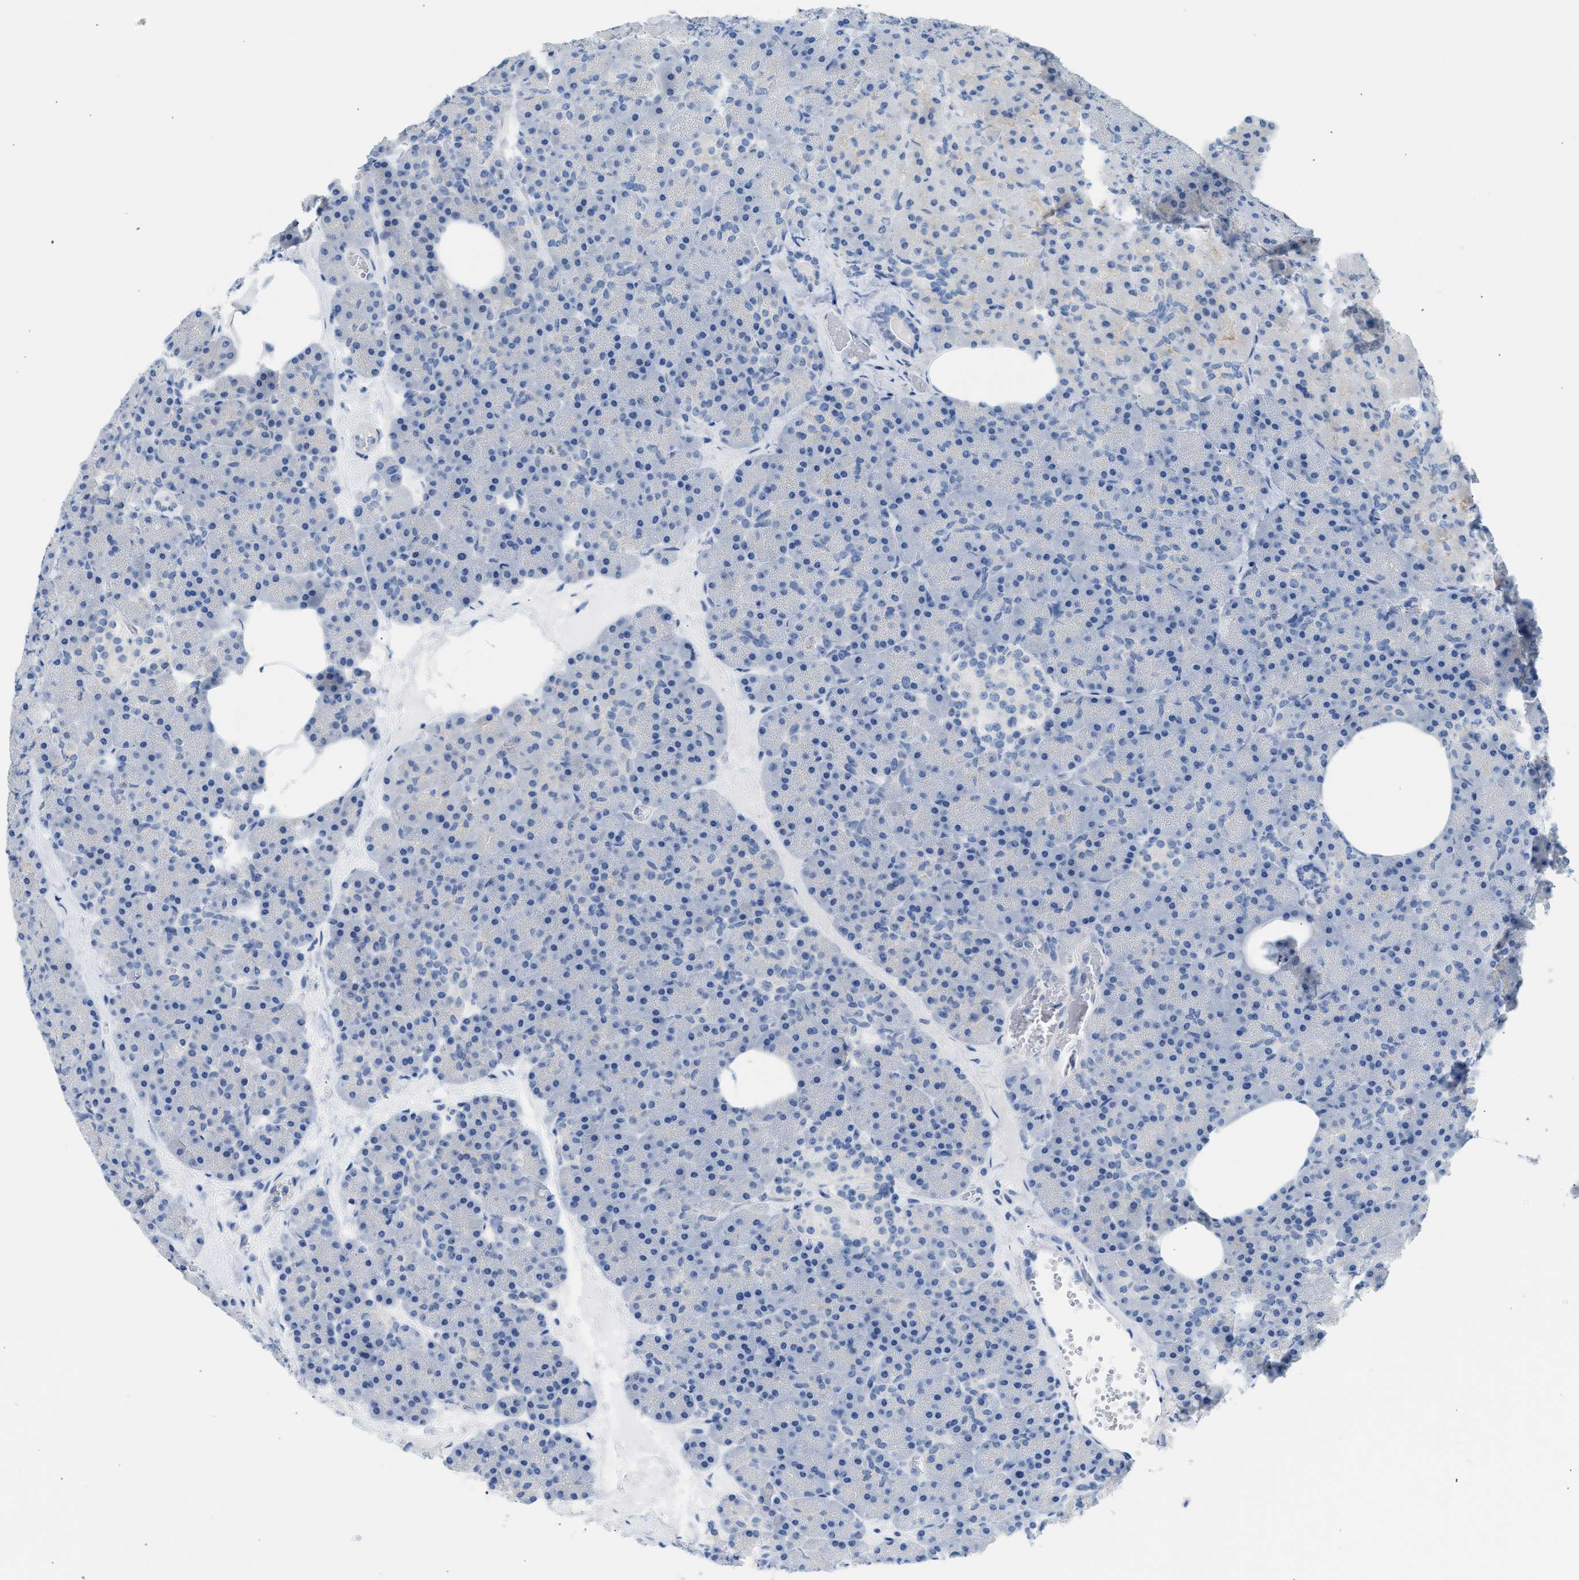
{"staining": {"intensity": "negative", "quantity": "none", "location": "none"}, "tissue": "pancreas", "cell_type": "Exocrine glandular cells", "image_type": "normal", "snomed": [{"axis": "morphology", "description": "Normal tissue, NOS"}, {"axis": "morphology", "description": "Carcinoid, malignant, NOS"}, {"axis": "topography", "description": "Pancreas"}], "caption": "A histopathology image of pancreas stained for a protein exhibits no brown staining in exocrine glandular cells. (DAB (3,3'-diaminobenzidine) IHC, high magnification).", "gene": "ERBB2", "patient": {"sex": "female", "age": 35}}